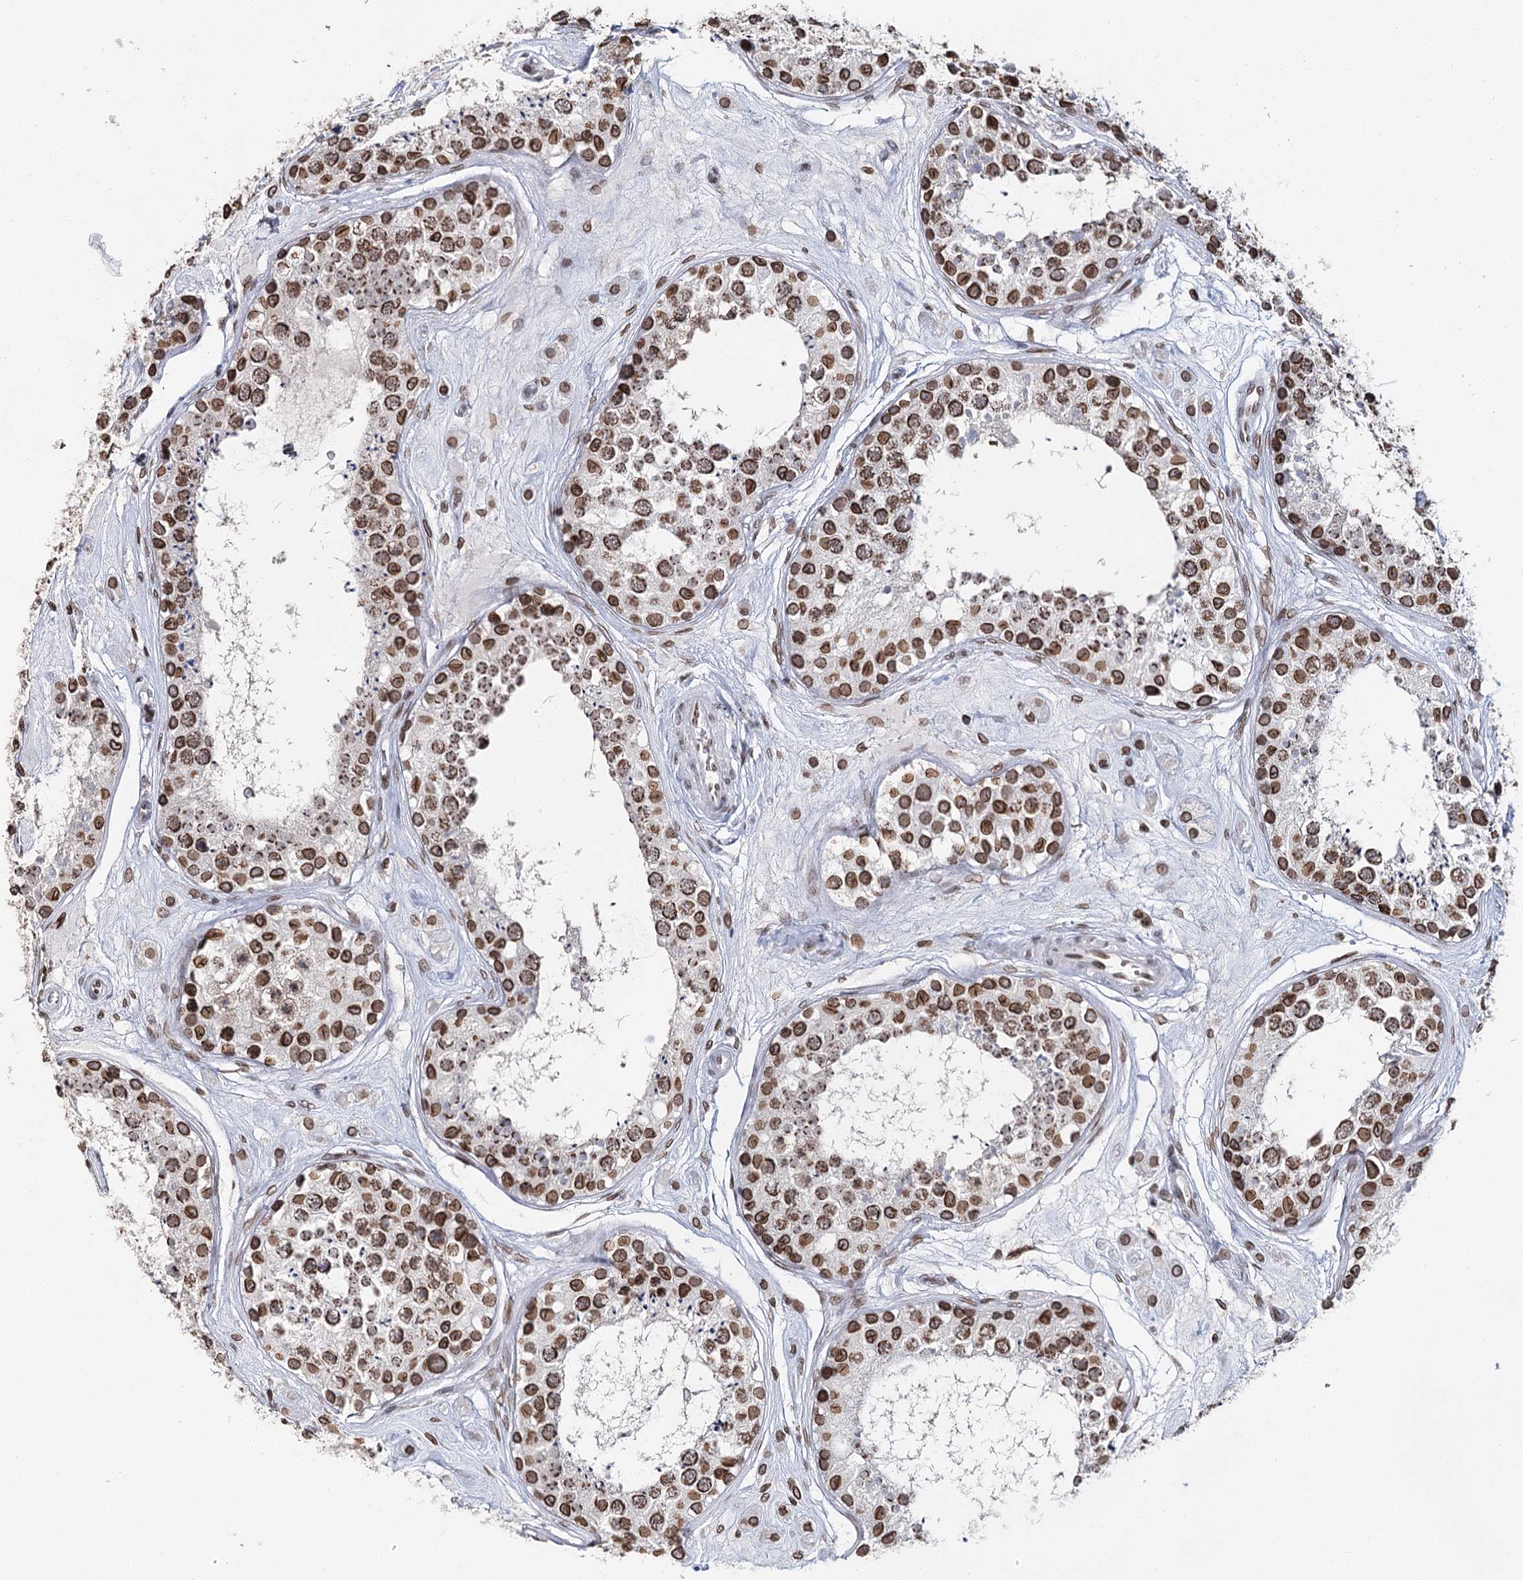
{"staining": {"intensity": "moderate", "quantity": ">75%", "location": "cytoplasmic/membranous,nuclear"}, "tissue": "testis", "cell_type": "Cells in seminiferous ducts", "image_type": "normal", "snomed": [{"axis": "morphology", "description": "Normal tissue, NOS"}, {"axis": "topography", "description": "Testis"}], "caption": "The histopathology image demonstrates immunohistochemical staining of unremarkable testis. There is moderate cytoplasmic/membranous,nuclear expression is appreciated in about >75% of cells in seminiferous ducts.", "gene": "KIAA0930", "patient": {"sex": "male", "age": 25}}